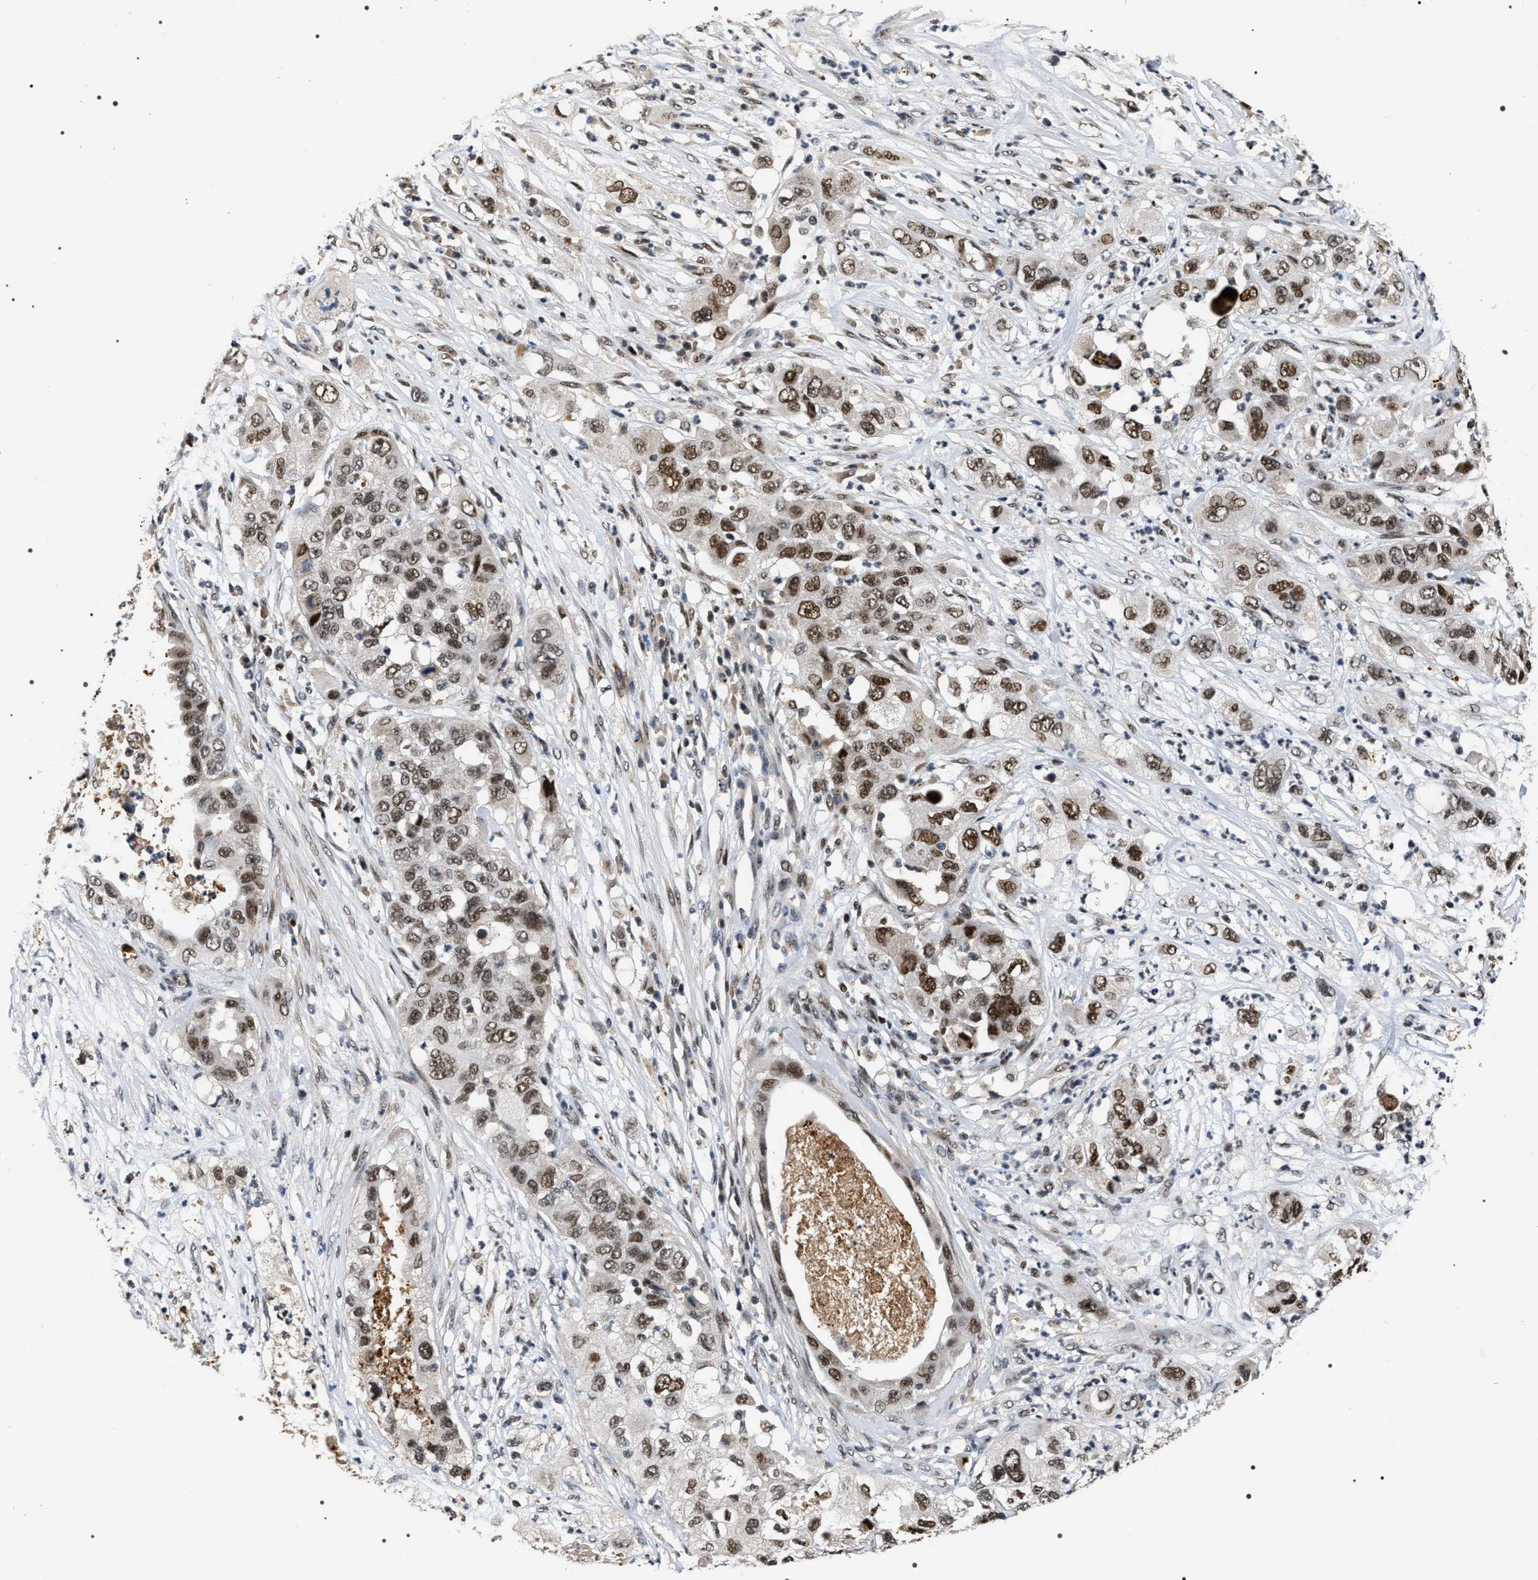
{"staining": {"intensity": "moderate", "quantity": ">75%", "location": "nuclear"}, "tissue": "pancreatic cancer", "cell_type": "Tumor cells", "image_type": "cancer", "snomed": [{"axis": "morphology", "description": "Adenocarcinoma, NOS"}, {"axis": "topography", "description": "Pancreas"}], "caption": "Protein expression analysis of pancreatic cancer displays moderate nuclear positivity in approximately >75% of tumor cells. (DAB (3,3'-diaminobenzidine) IHC, brown staining for protein, blue staining for nuclei).", "gene": "C7orf25", "patient": {"sex": "female", "age": 78}}